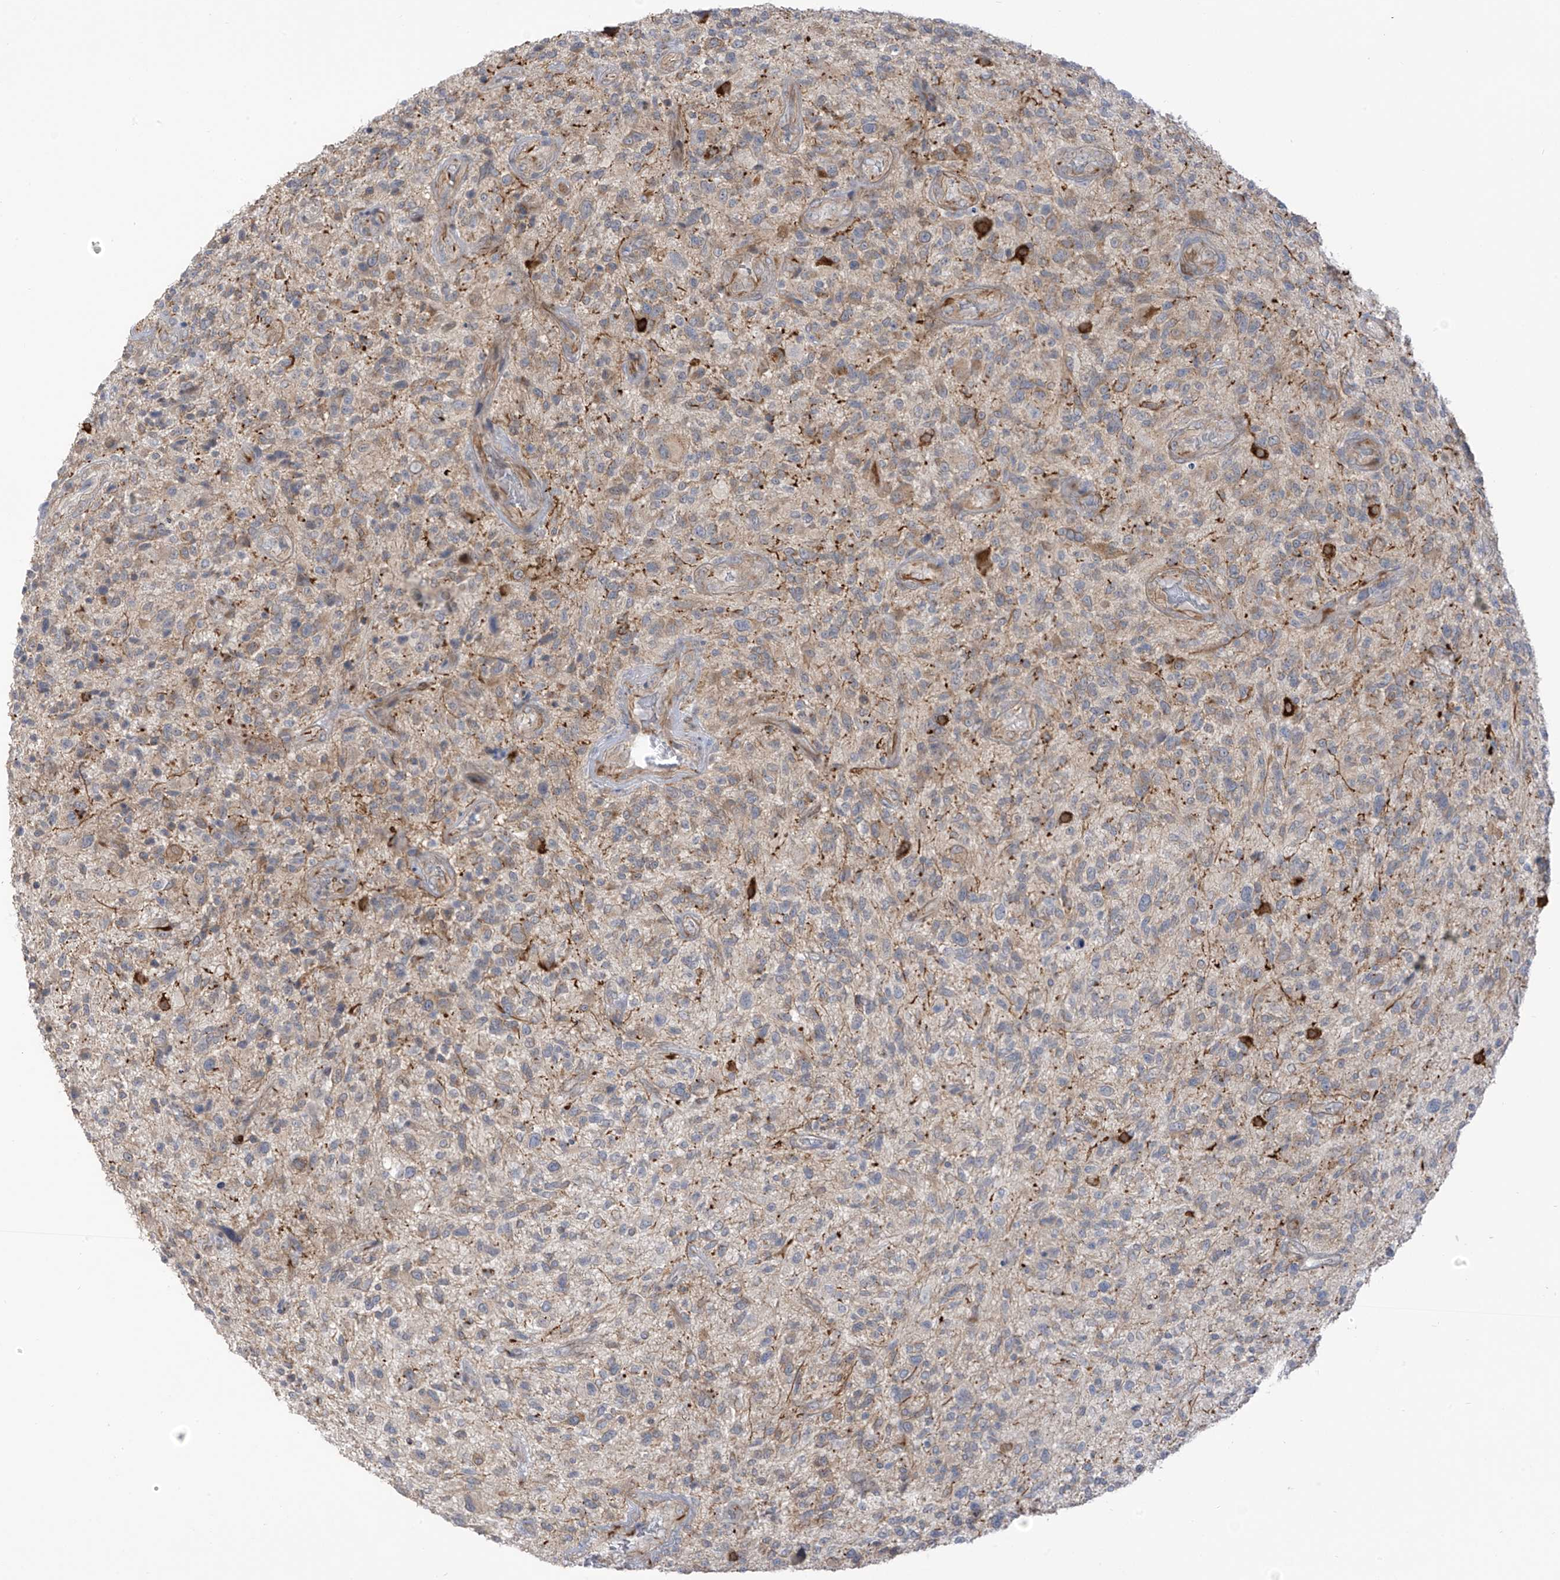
{"staining": {"intensity": "weak", "quantity": "<25%", "location": "cytoplasmic/membranous"}, "tissue": "glioma", "cell_type": "Tumor cells", "image_type": "cancer", "snomed": [{"axis": "morphology", "description": "Glioma, malignant, High grade"}, {"axis": "topography", "description": "Brain"}], "caption": "This is a micrograph of immunohistochemistry staining of malignant high-grade glioma, which shows no staining in tumor cells. Brightfield microscopy of immunohistochemistry stained with DAB (3,3'-diaminobenzidine) (brown) and hematoxylin (blue), captured at high magnification.", "gene": "HS6ST2", "patient": {"sex": "male", "age": 47}}